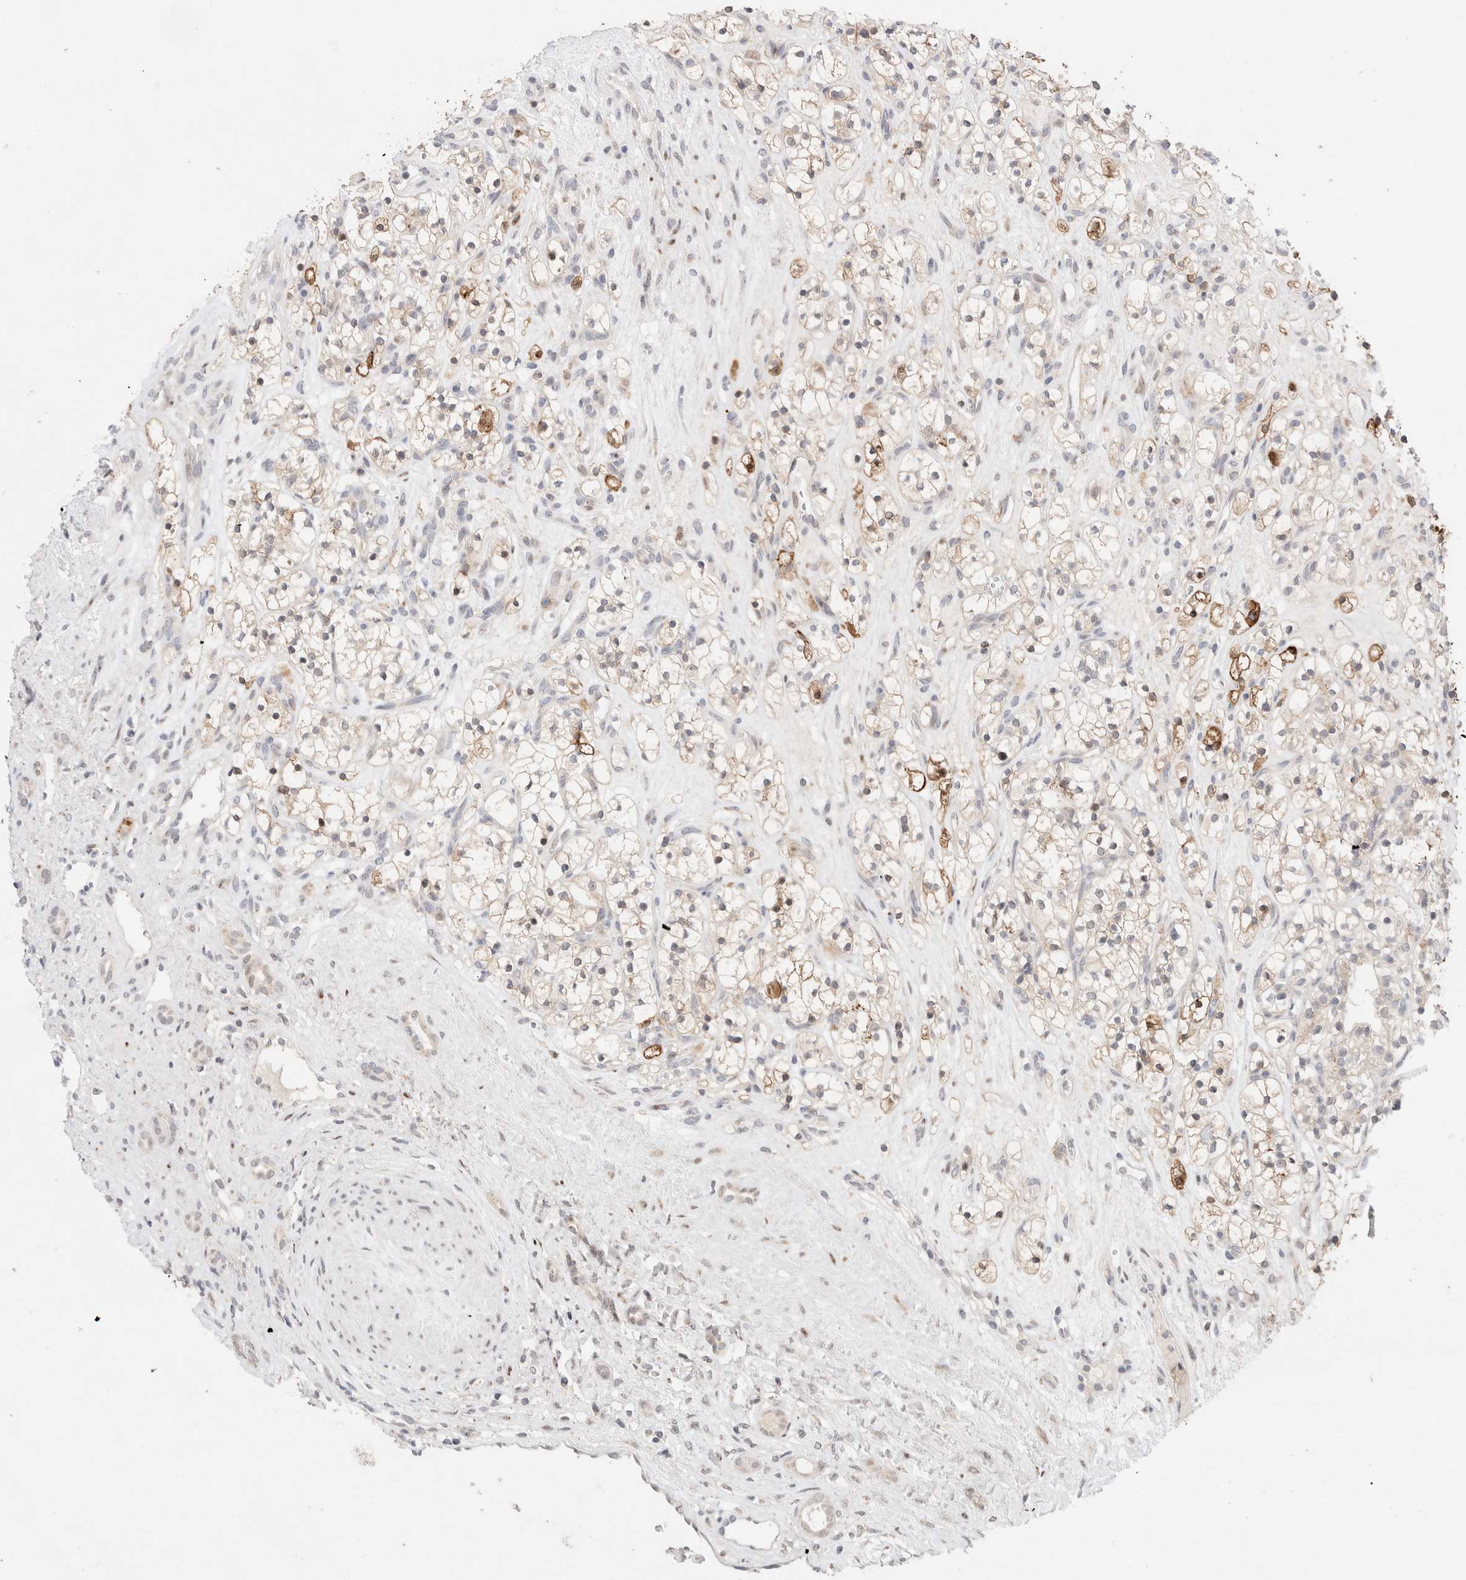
{"staining": {"intensity": "moderate", "quantity": "<25%", "location": "cytoplasmic/membranous"}, "tissue": "renal cancer", "cell_type": "Tumor cells", "image_type": "cancer", "snomed": [{"axis": "morphology", "description": "Adenocarcinoma, NOS"}, {"axis": "topography", "description": "Kidney"}], "caption": "This image demonstrates immunohistochemistry staining of renal cancer (adenocarcinoma), with low moderate cytoplasmic/membranous positivity in about <25% of tumor cells.", "gene": "ERI3", "patient": {"sex": "female", "age": 57}}